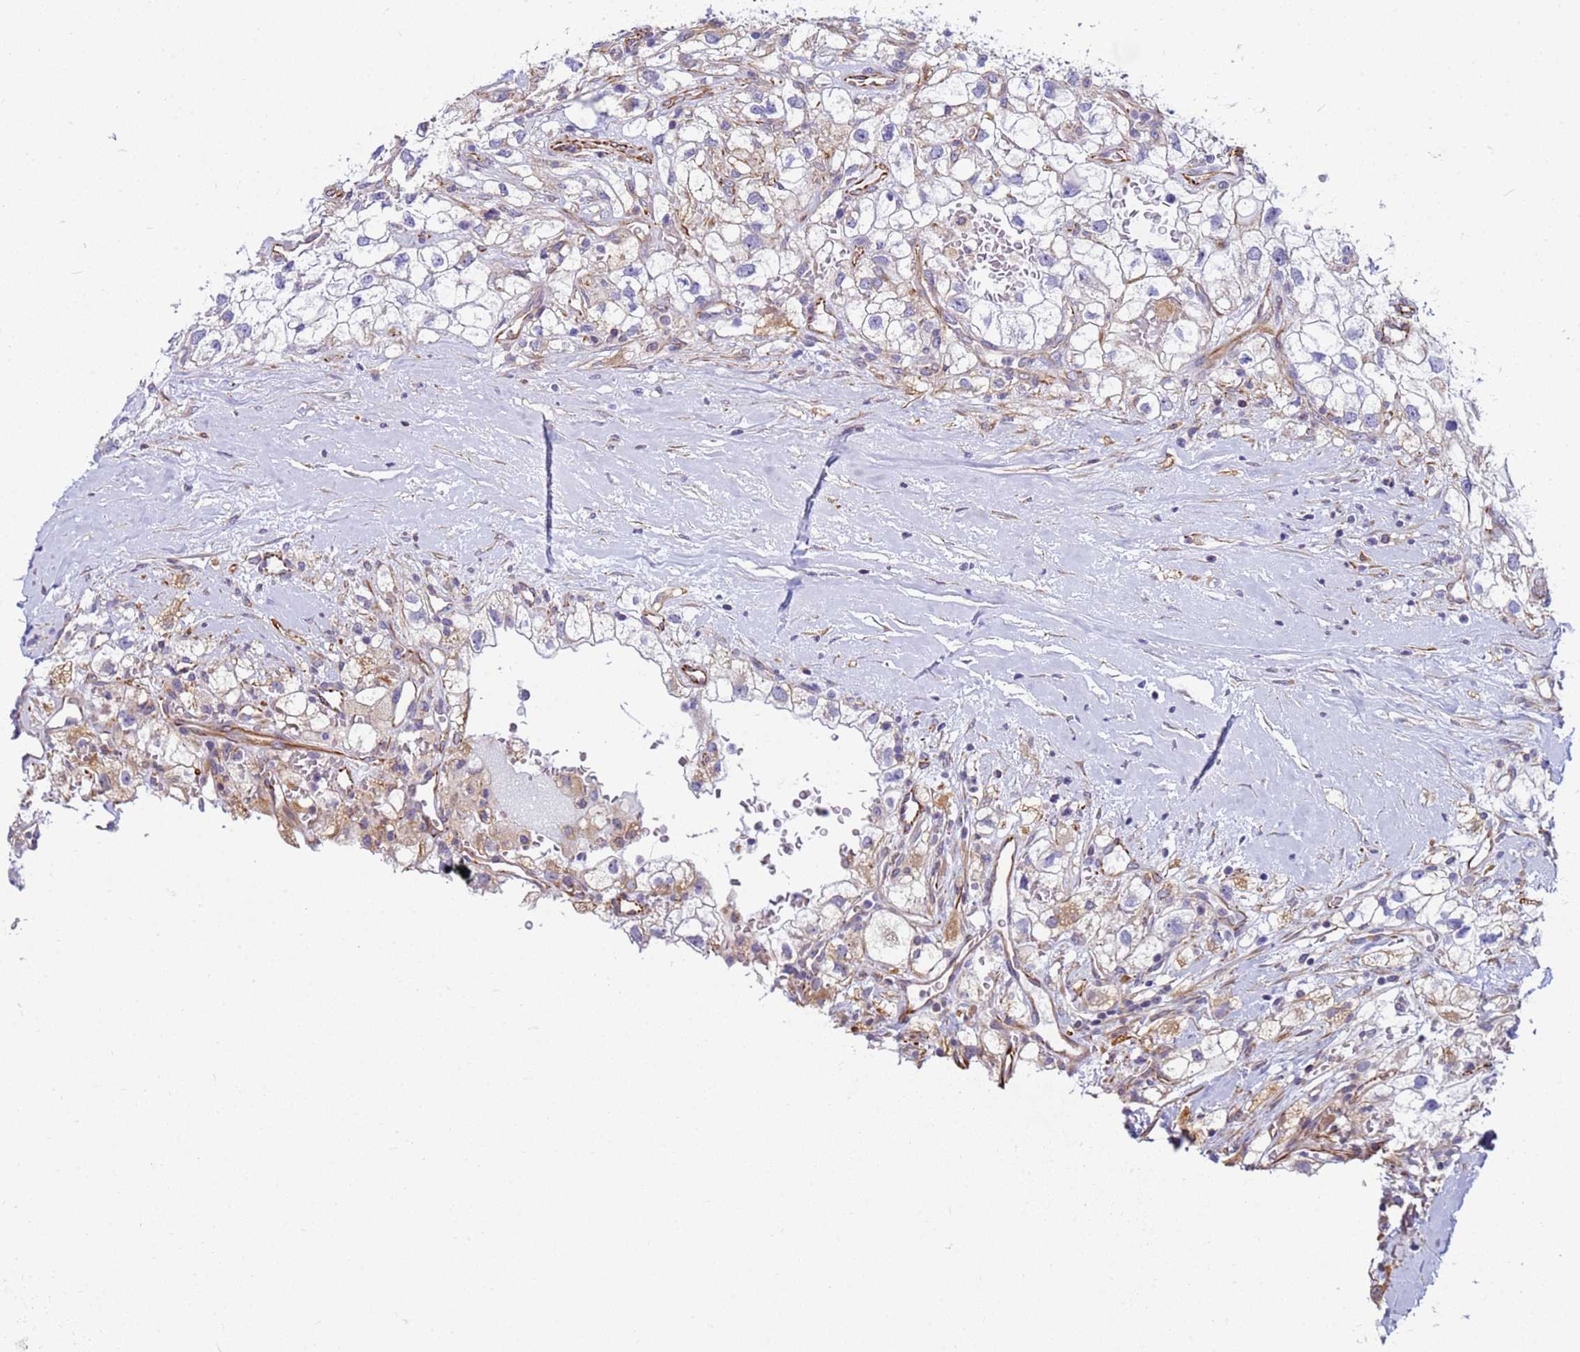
{"staining": {"intensity": "weak", "quantity": "25%-75%", "location": "cytoplasmic/membranous"}, "tissue": "renal cancer", "cell_type": "Tumor cells", "image_type": "cancer", "snomed": [{"axis": "morphology", "description": "Adenocarcinoma, NOS"}, {"axis": "topography", "description": "Kidney"}], "caption": "The image reveals staining of renal cancer, revealing weak cytoplasmic/membranous protein positivity (brown color) within tumor cells. The staining was performed using DAB (3,3'-diaminobenzidine), with brown indicating positive protein expression. Nuclei are stained blue with hematoxylin.", "gene": "UBXN2B", "patient": {"sex": "male", "age": 59}}